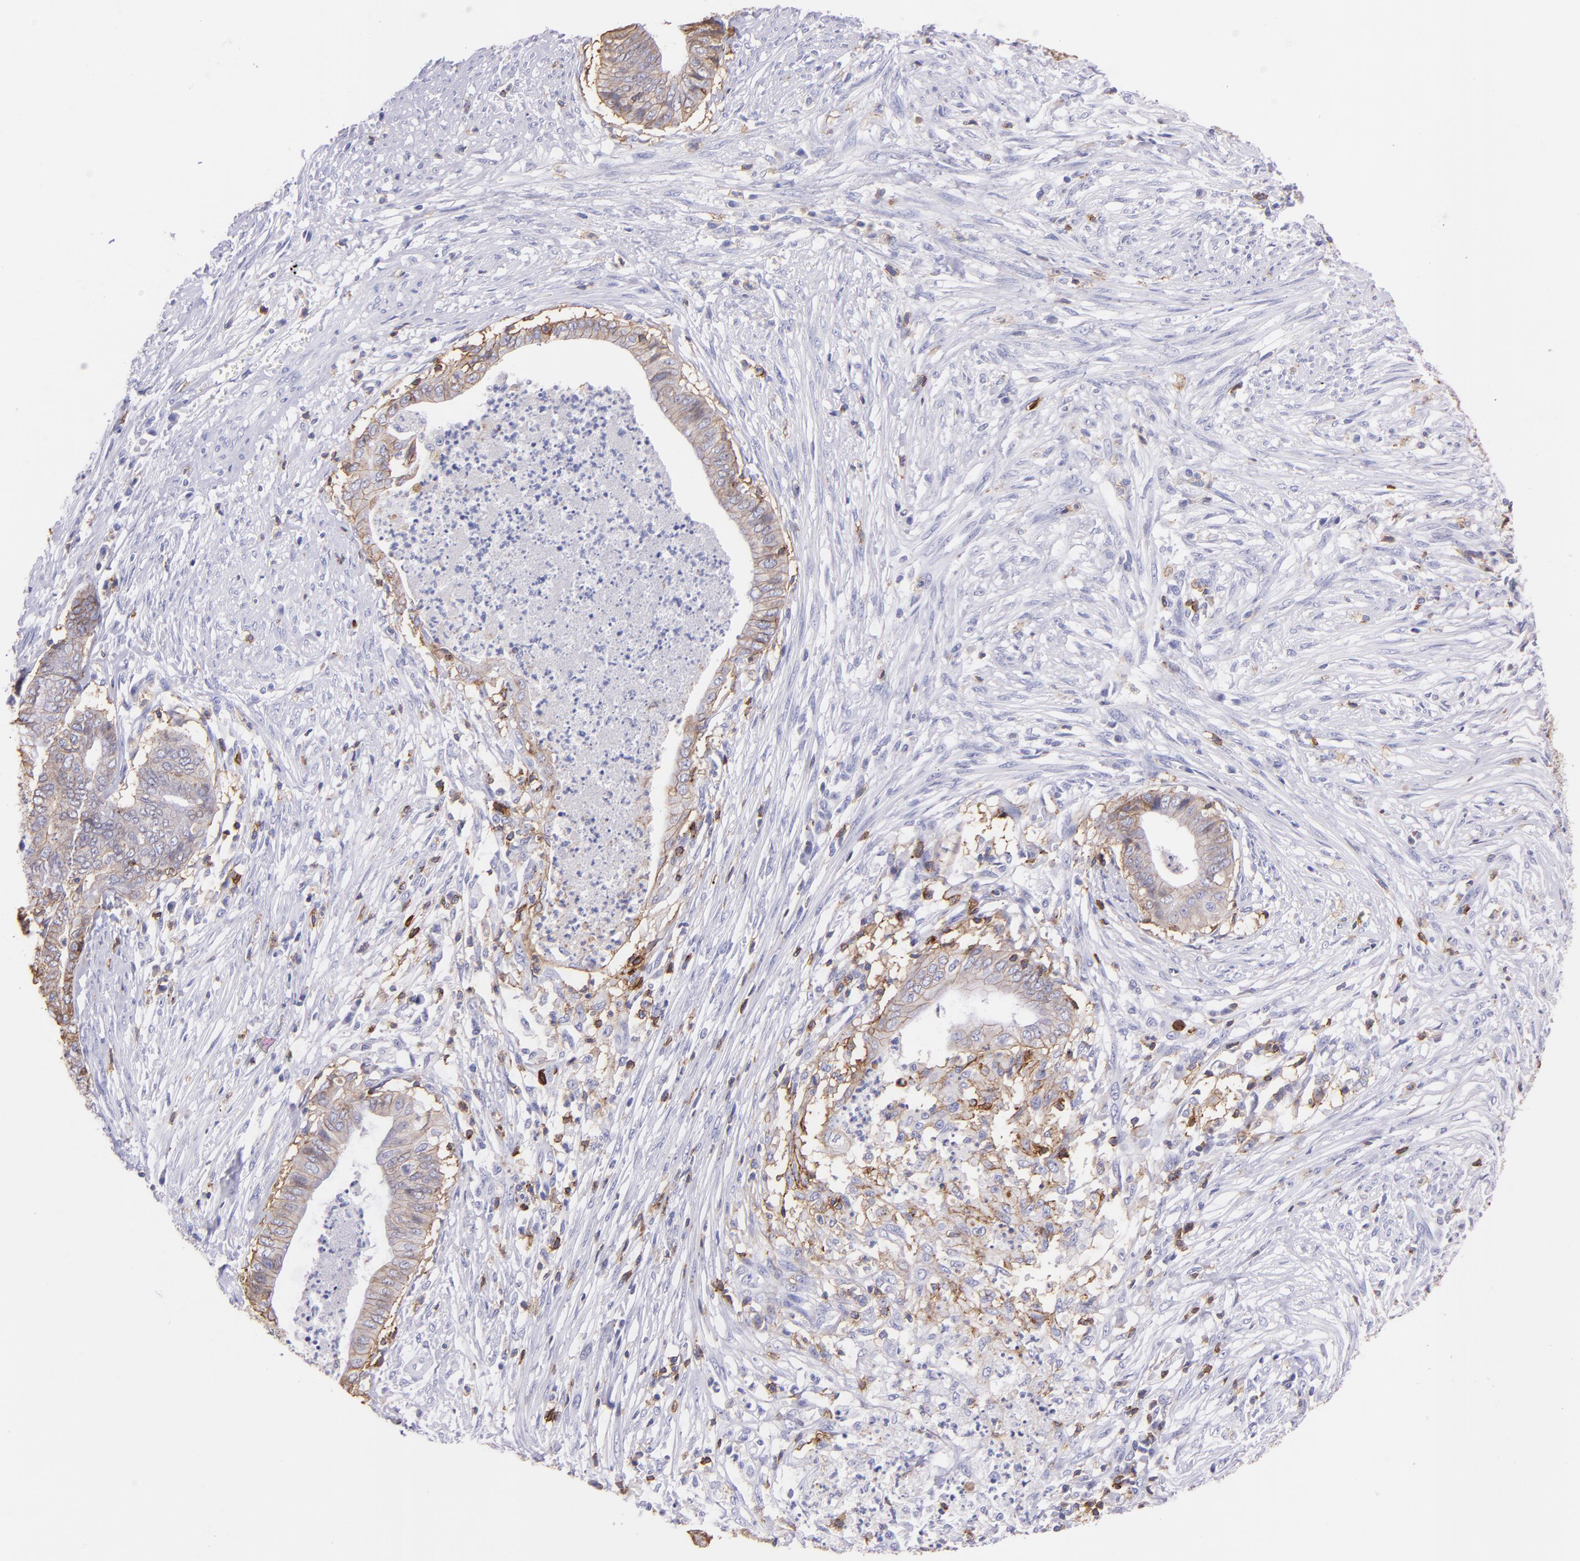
{"staining": {"intensity": "weak", "quantity": "25%-75%", "location": "cytoplasmic/membranous"}, "tissue": "endometrial cancer", "cell_type": "Tumor cells", "image_type": "cancer", "snomed": [{"axis": "morphology", "description": "Necrosis, NOS"}, {"axis": "morphology", "description": "Adenocarcinoma, NOS"}, {"axis": "topography", "description": "Endometrium"}], "caption": "Endometrial adenocarcinoma stained with DAB (3,3'-diaminobenzidine) immunohistochemistry exhibits low levels of weak cytoplasmic/membranous expression in about 25%-75% of tumor cells.", "gene": "SPN", "patient": {"sex": "female", "age": 79}}